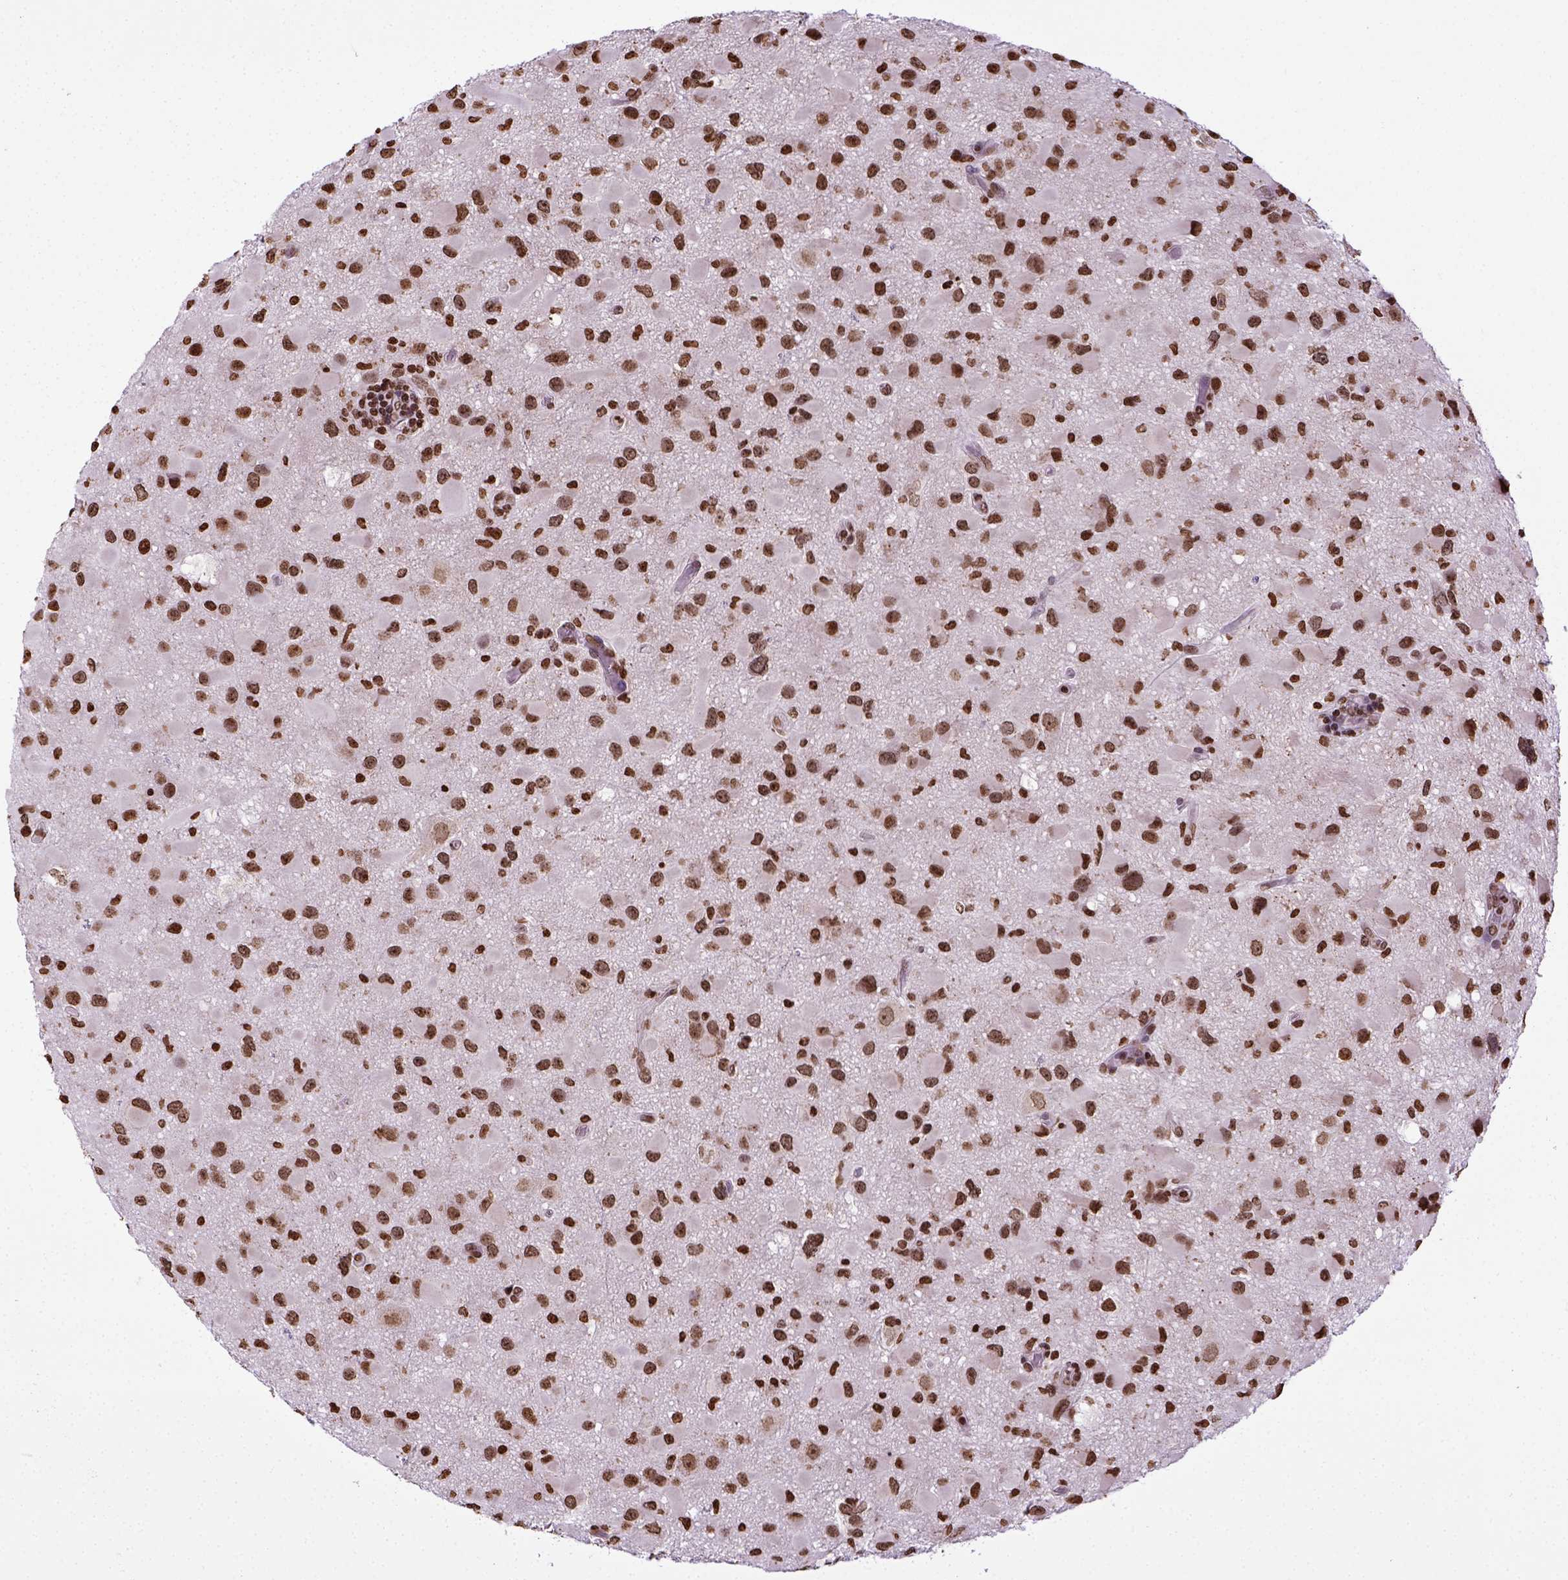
{"staining": {"intensity": "moderate", "quantity": ">75%", "location": "nuclear"}, "tissue": "glioma", "cell_type": "Tumor cells", "image_type": "cancer", "snomed": [{"axis": "morphology", "description": "Glioma, malignant, Low grade"}, {"axis": "topography", "description": "Brain"}], "caption": "Brown immunohistochemical staining in glioma reveals moderate nuclear staining in about >75% of tumor cells.", "gene": "ZNF75D", "patient": {"sex": "female", "age": 32}}